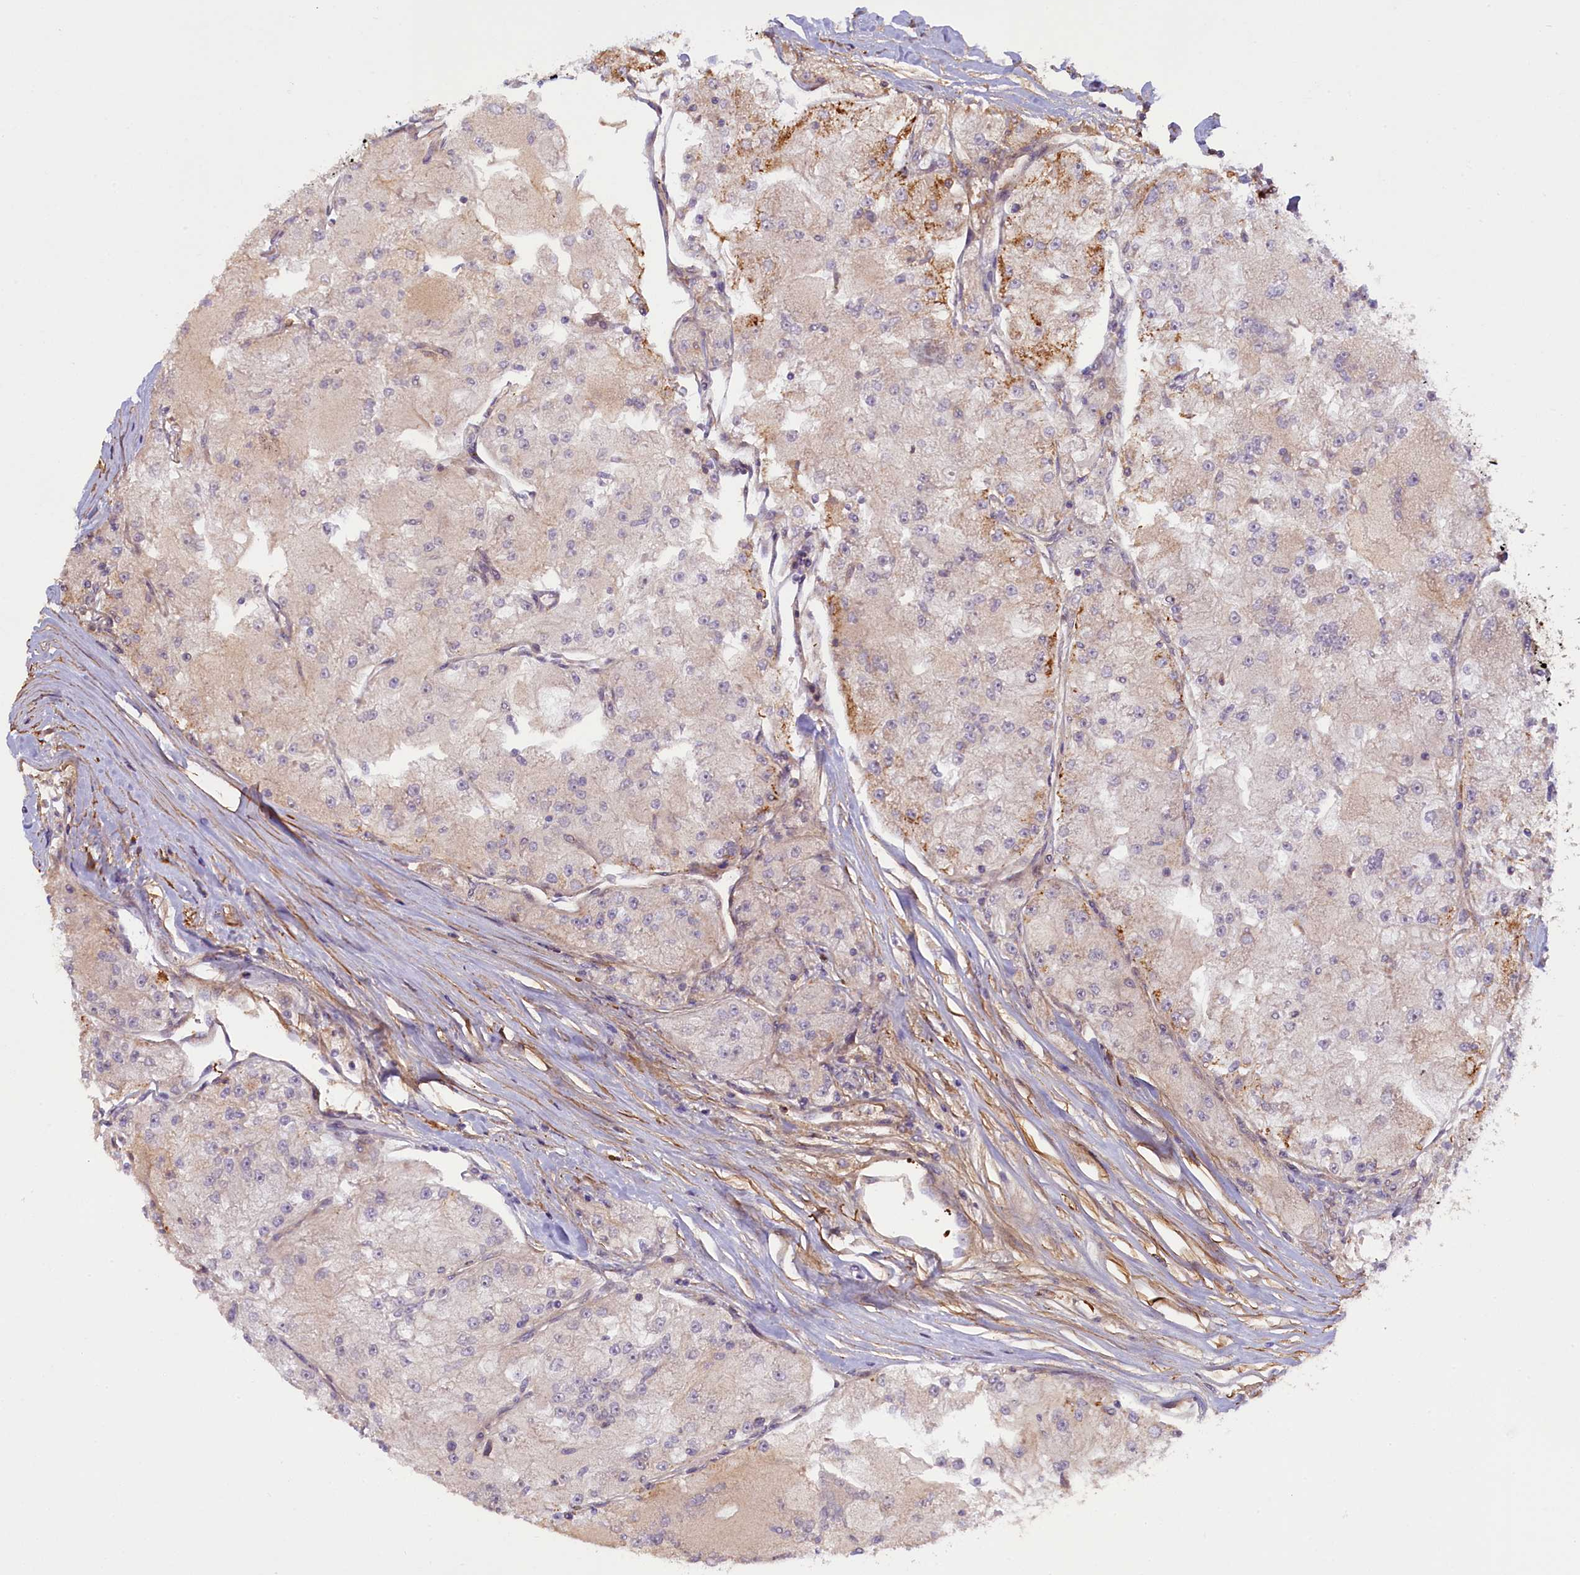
{"staining": {"intensity": "weak", "quantity": "<25%", "location": "cytoplasmic/membranous"}, "tissue": "renal cancer", "cell_type": "Tumor cells", "image_type": "cancer", "snomed": [{"axis": "morphology", "description": "Adenocarcinoma, NOS"}, {"axis": "topography", "description": "Kidney"}], "caption": "DAB immunohistochemical staining of human renal cancer displays no significant staining in tumor cells.", "gene": "FUZ", "patient": {"sex": "female", "age": 72}}